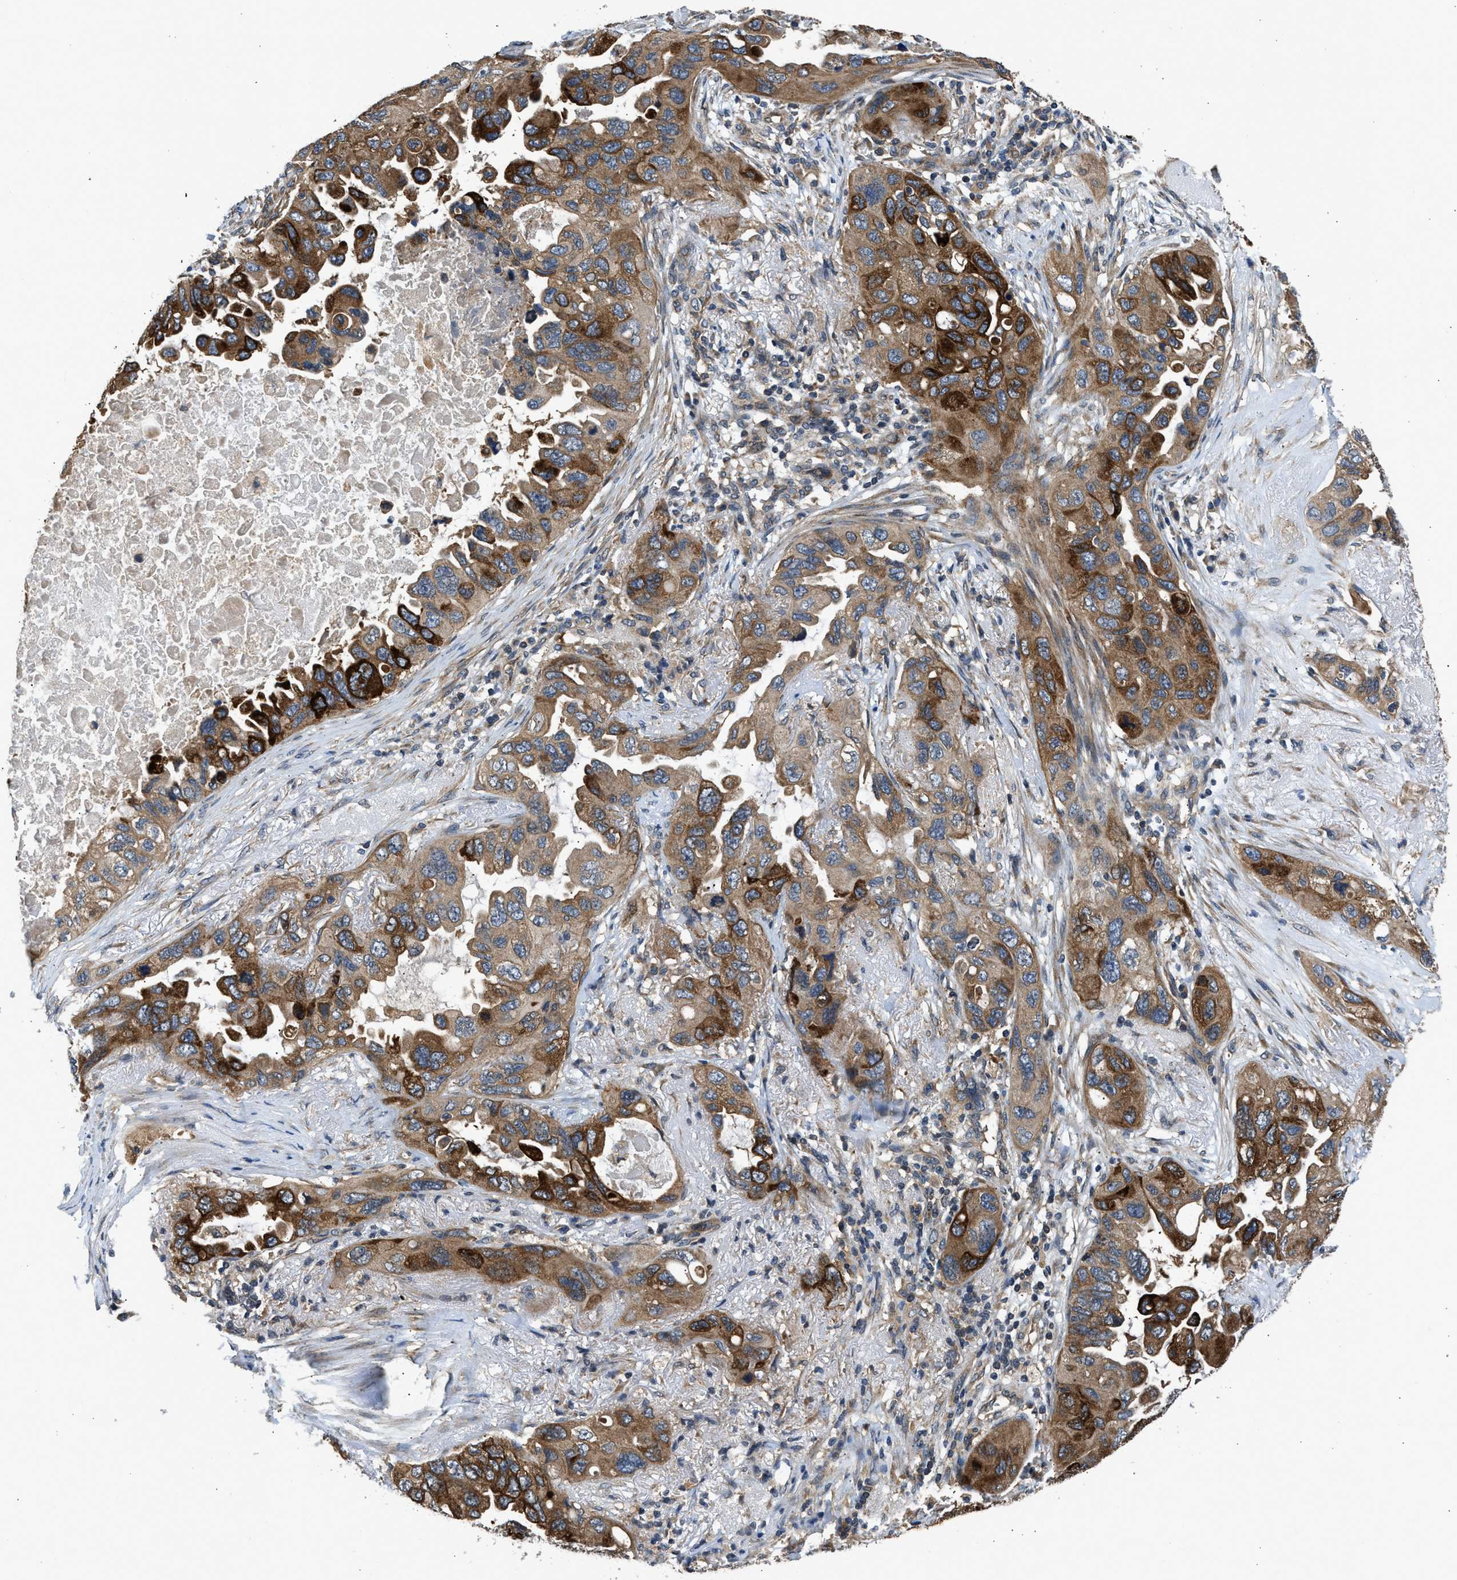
{"staining": {"intensity": "strong", "quantity": "25%-75%", "location": "cytoplasmic/membranous"}, "tissue": "lung cancer", "cell_type": "Tumor cells", "image_type": "cancer", "snomed": [{"axis": "morphology", "description": "Squamous cell carcinoma, NOS"}, {"axis": "topography", "description": "Lung"}], "caption": "There is high levels of strong cytoplasmic/membranous positivity in tumor cells of squamous cell carcinoma (lung), as demonstrated by immunohistochemical staining (brown color).", "gene": "IL3RA", "patient": {"sex": "female", "age": 73}}